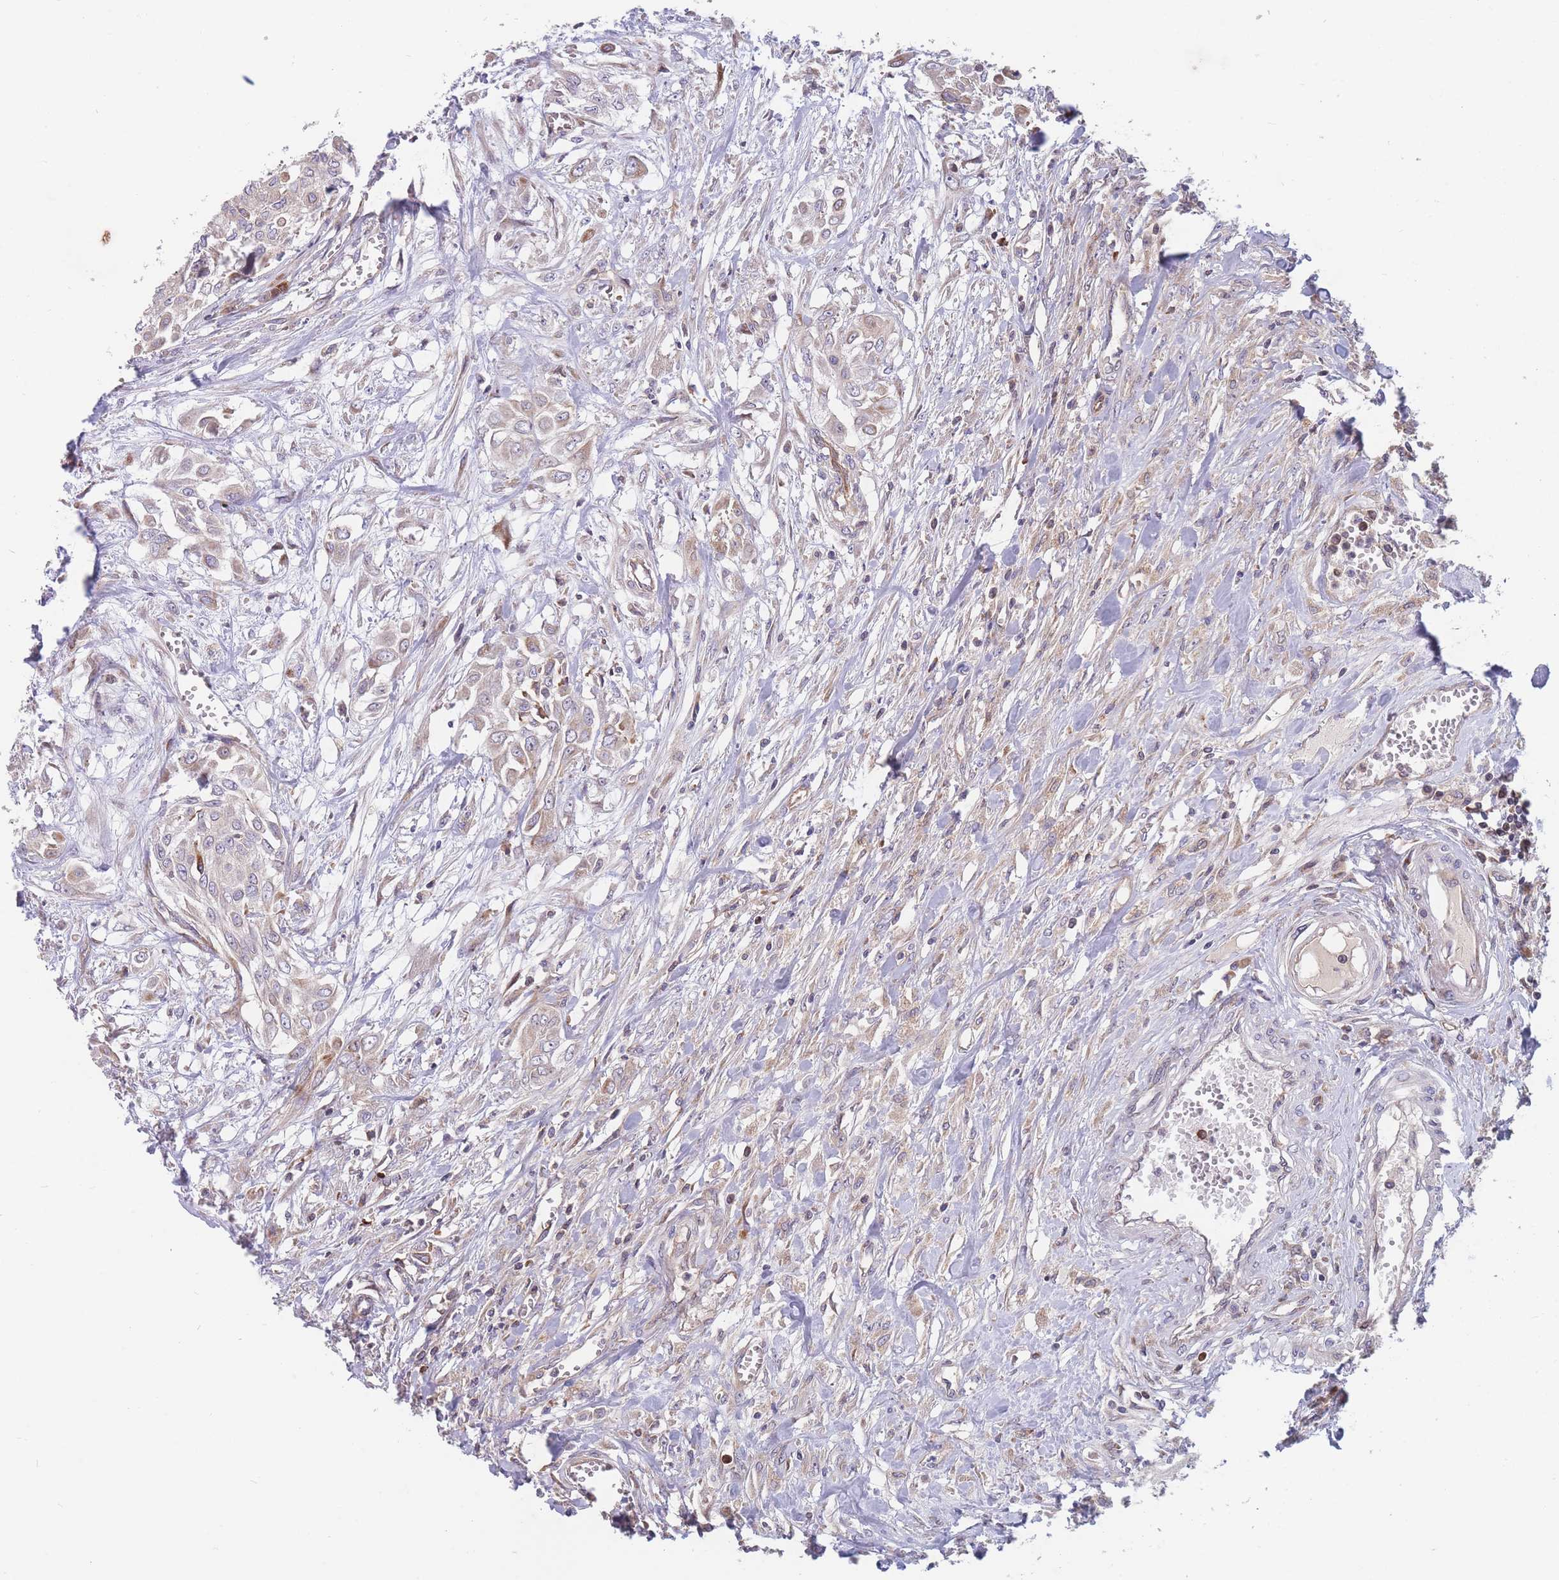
{"staining": {"intensity": "weak", "quantity": "<25%", "location": "cytoplasmic/membranous"}, "tissue": "urothelial cancer", "cell_type": "Tumor cells", "image_type": "cancer", "snomed": [{"axis": "morphology", "description": "Urothelial carcinoma, High grade"}, {"axis": "topography", "description": "Urinary bladder"}], "caption": "An image of human urothelial carcinoma (high-grade) is negative for staining in tumor cells. (IHC, brightfield microscopy, high magnification).", "gene": "TMEM131L", "patient": {"sex": "male", "age": 57}}